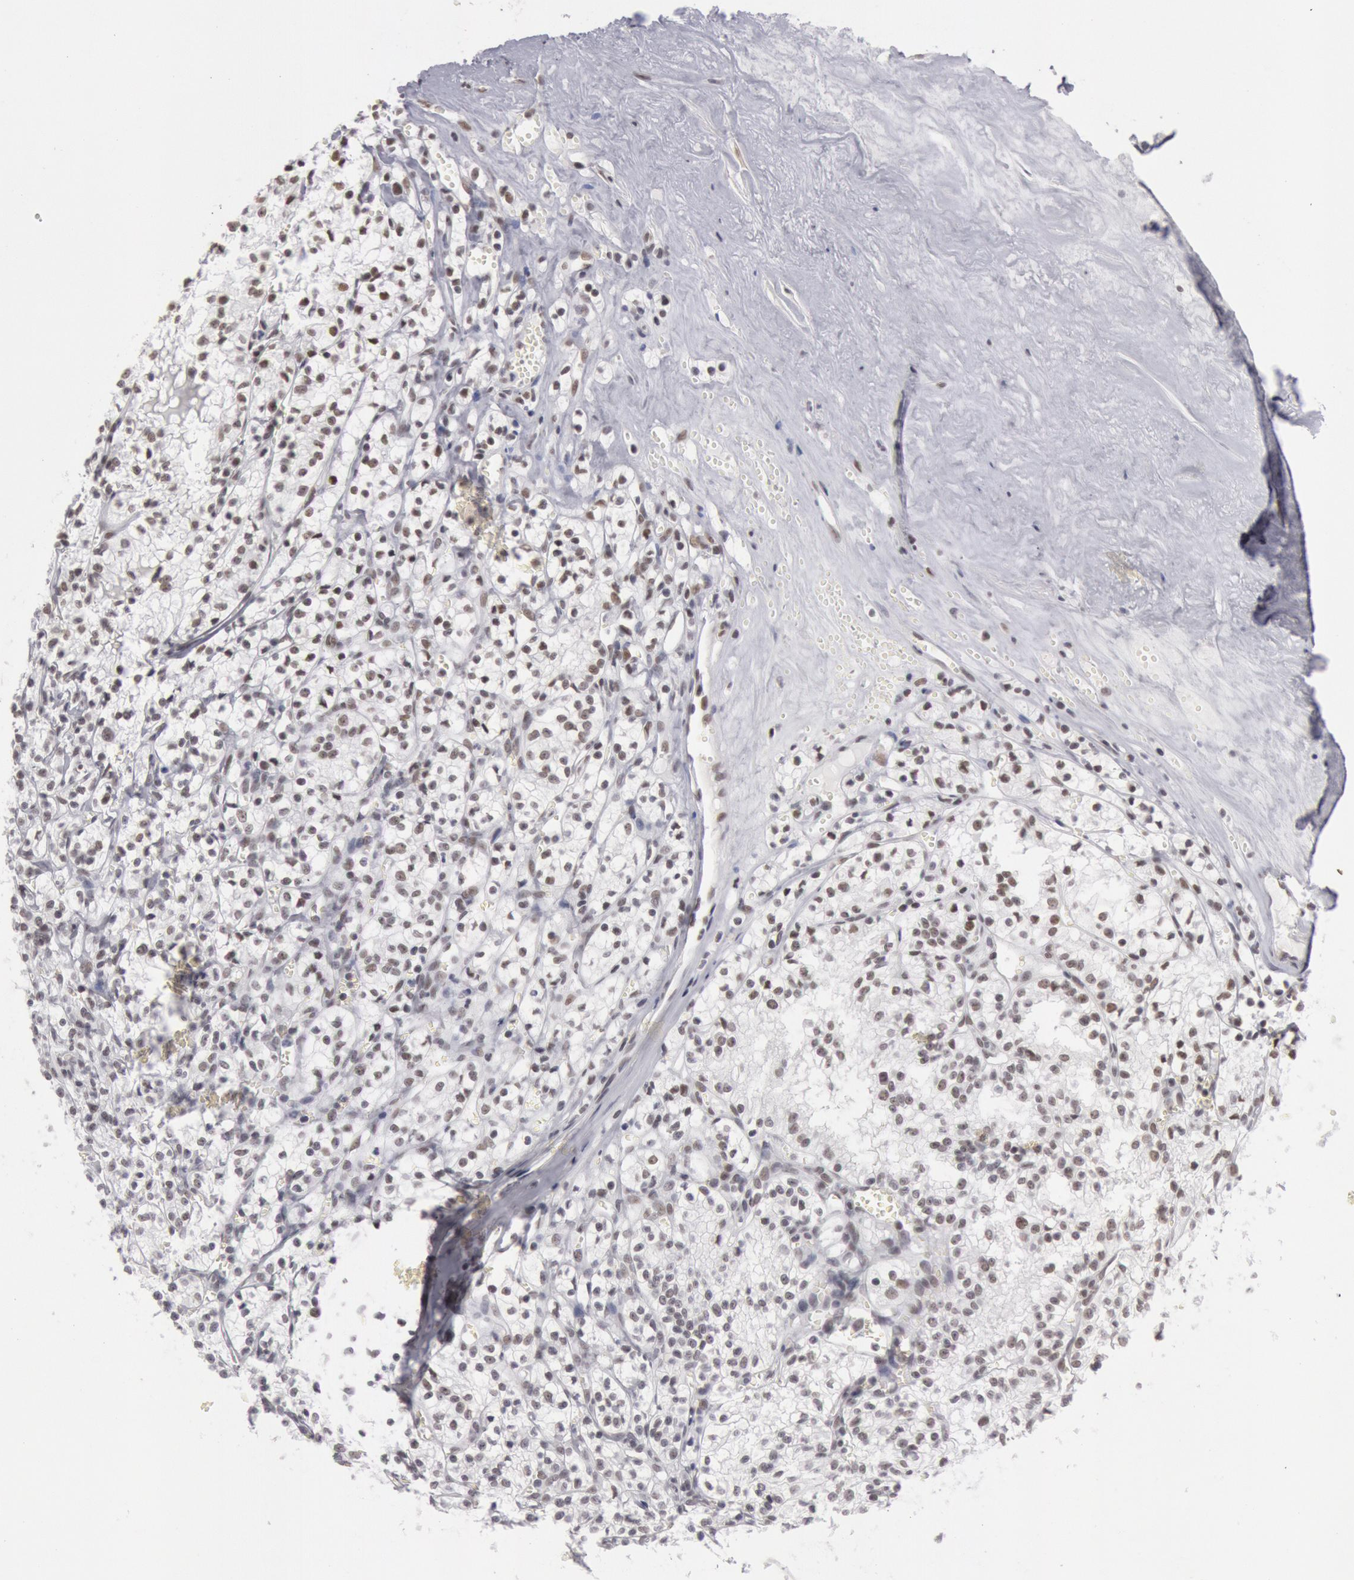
{"staining": {"intensity": "moderate", "quantity": "25%-75%", "location": "nuclear"}, "tissue": "renal cancer", "cell_type": "Tumor cells", "image_type": "cancer", "snomed": [{"axis": "morphology", "description": "Adenocarcinoma, NOS"}, {"axis": "topography", "description": "Kidney"}], "caption": "Human adenocarcinoma (renal) stained for a protein (brown) exhibits moderate nuclear positive staining in approximately 25%-75% of tumor cells.", "gene": "ESS2", "patient": {"sex": "male", "age": 61}}